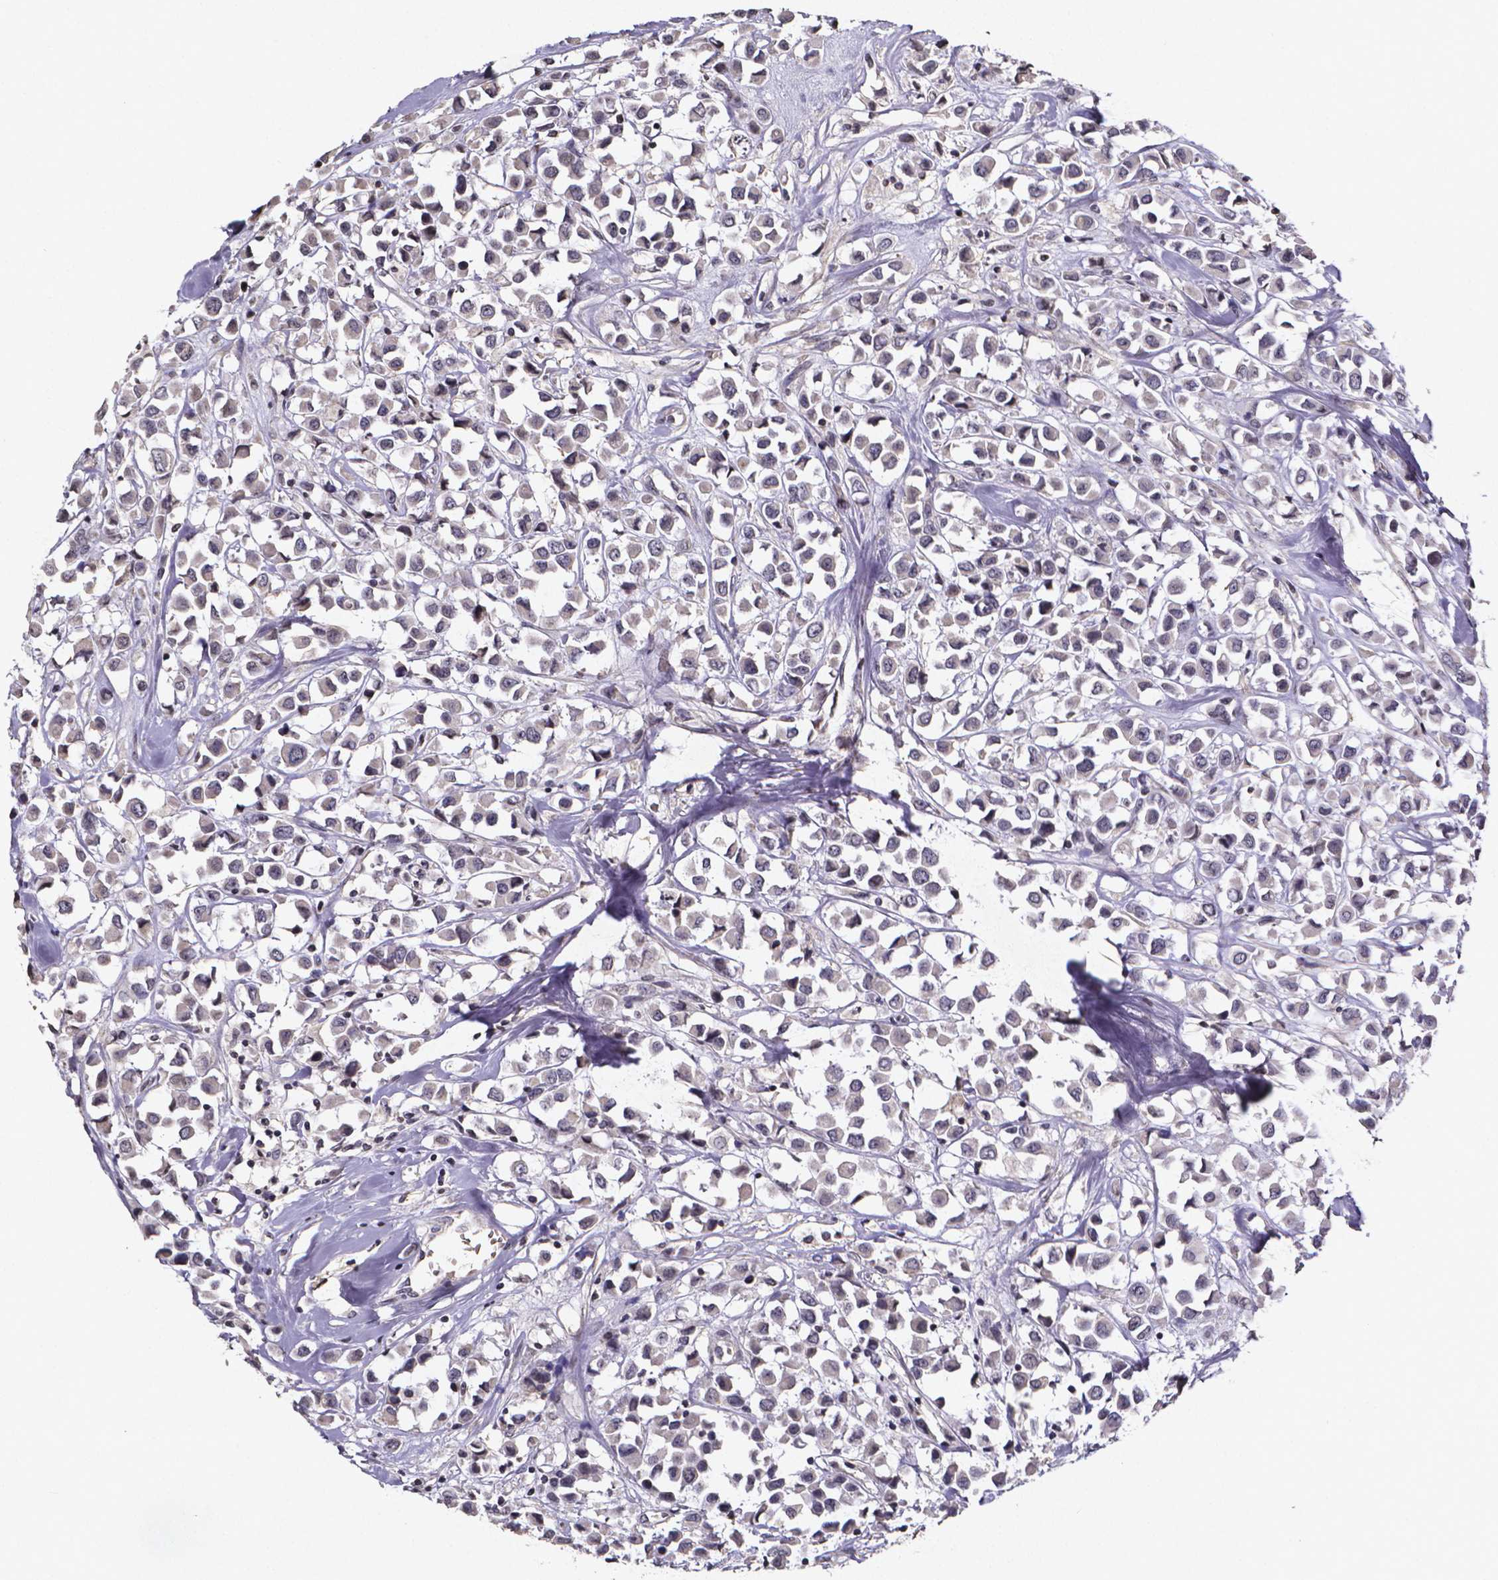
{"staining": {"intensity": "negative", "quantity": "none", "location": "none"}, "tissue": "breast cancer", "cell_type": "Tumor cells", "image_type": "cancer", "snomed": [{"axis": "morphology", "description": "Duct carcinoma"}, {"axis": "topography", "description": "Breast"}], "caption": "An image of breast cancer stained for a protein exhibits no brown staining in tumor cells. (IHC, brightfield microscopy, high magnification).", "gene": "TP73", "patient": {"sex": "female", "age": 61}}